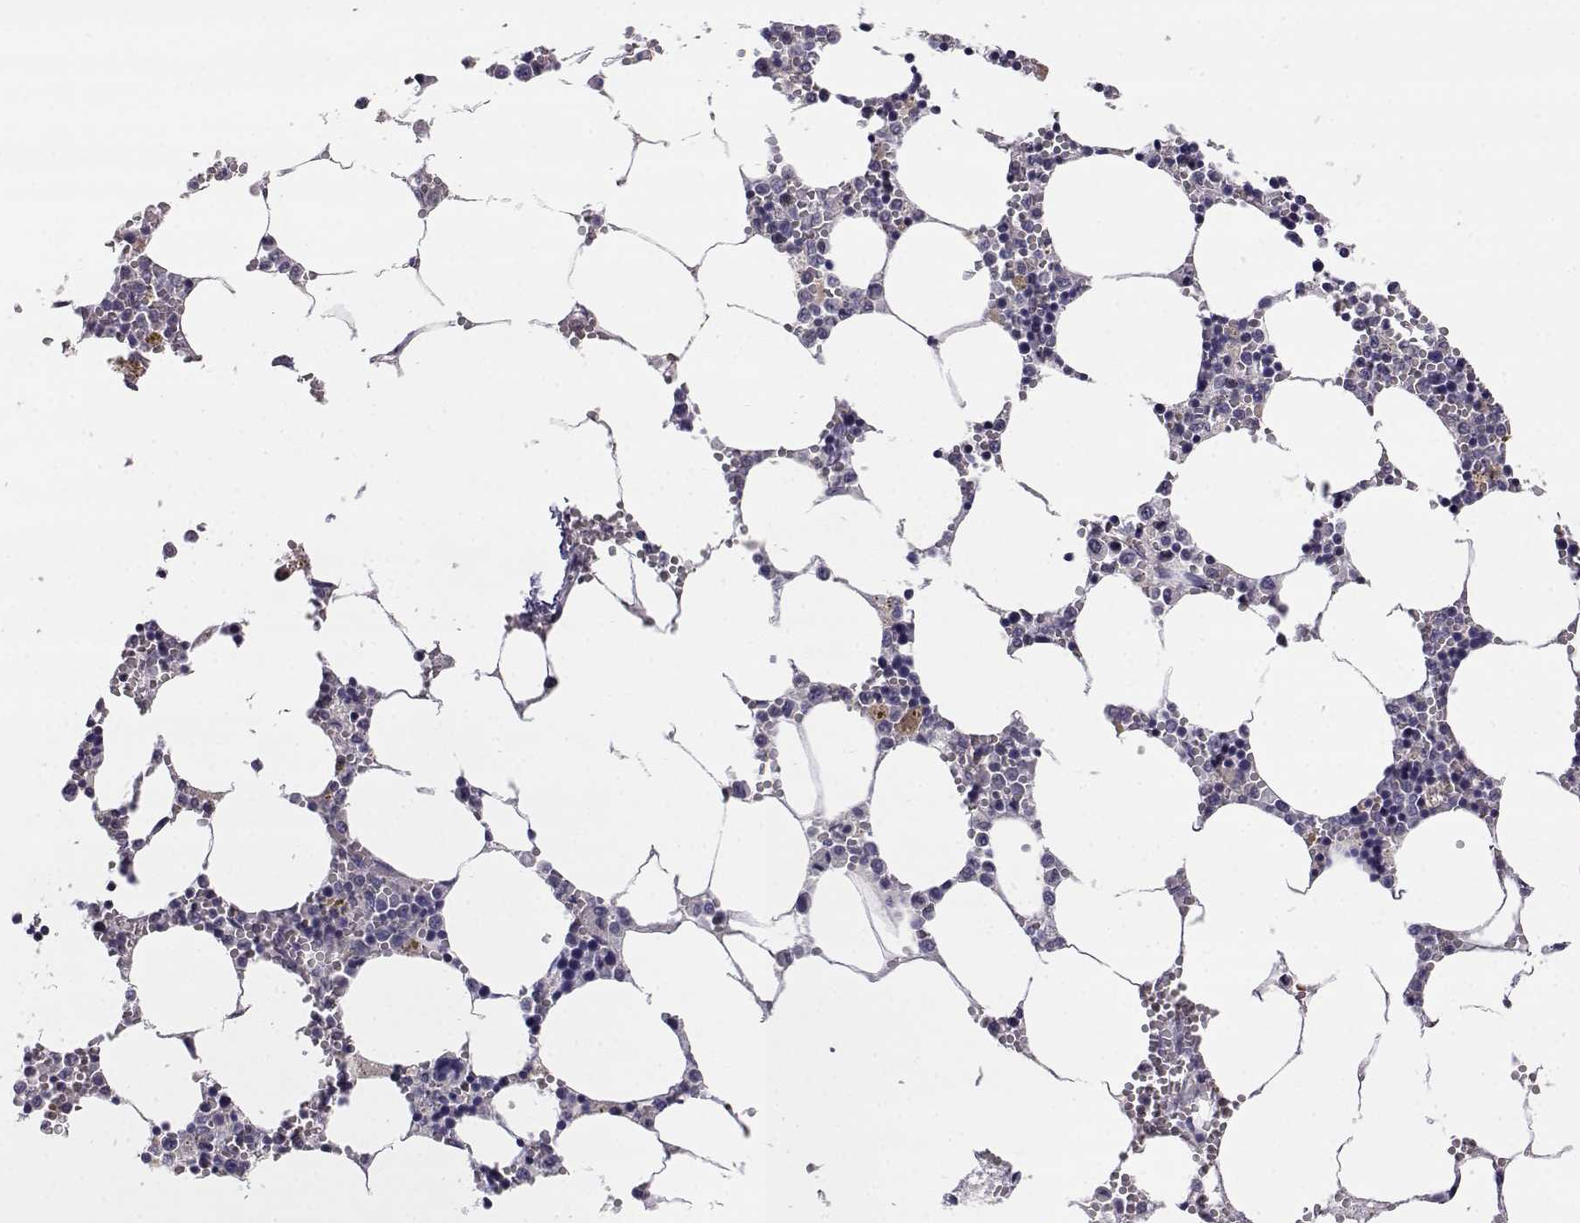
{"staining": {"intensity": "weak", "quantity": "<25%", "location": "cytoplasmic/membranous"}, "tissue": "bone marrow", "cell_type": "Hematopoietic cells", "image_type": "normal", "snomed": [{"axis": "morphology", "description": "Normal tissue, NOS"}, {"axis": "topography", "description": "Bone marrow"}], "caption": "The micrograph exhibits no staining of hematopoietic cells in benign bone marrow. (Brightfield microscopy of DAB IHC at high magnification).", "gene": "AKR1B1", "patient": {"sex": "female", "age": 64}}